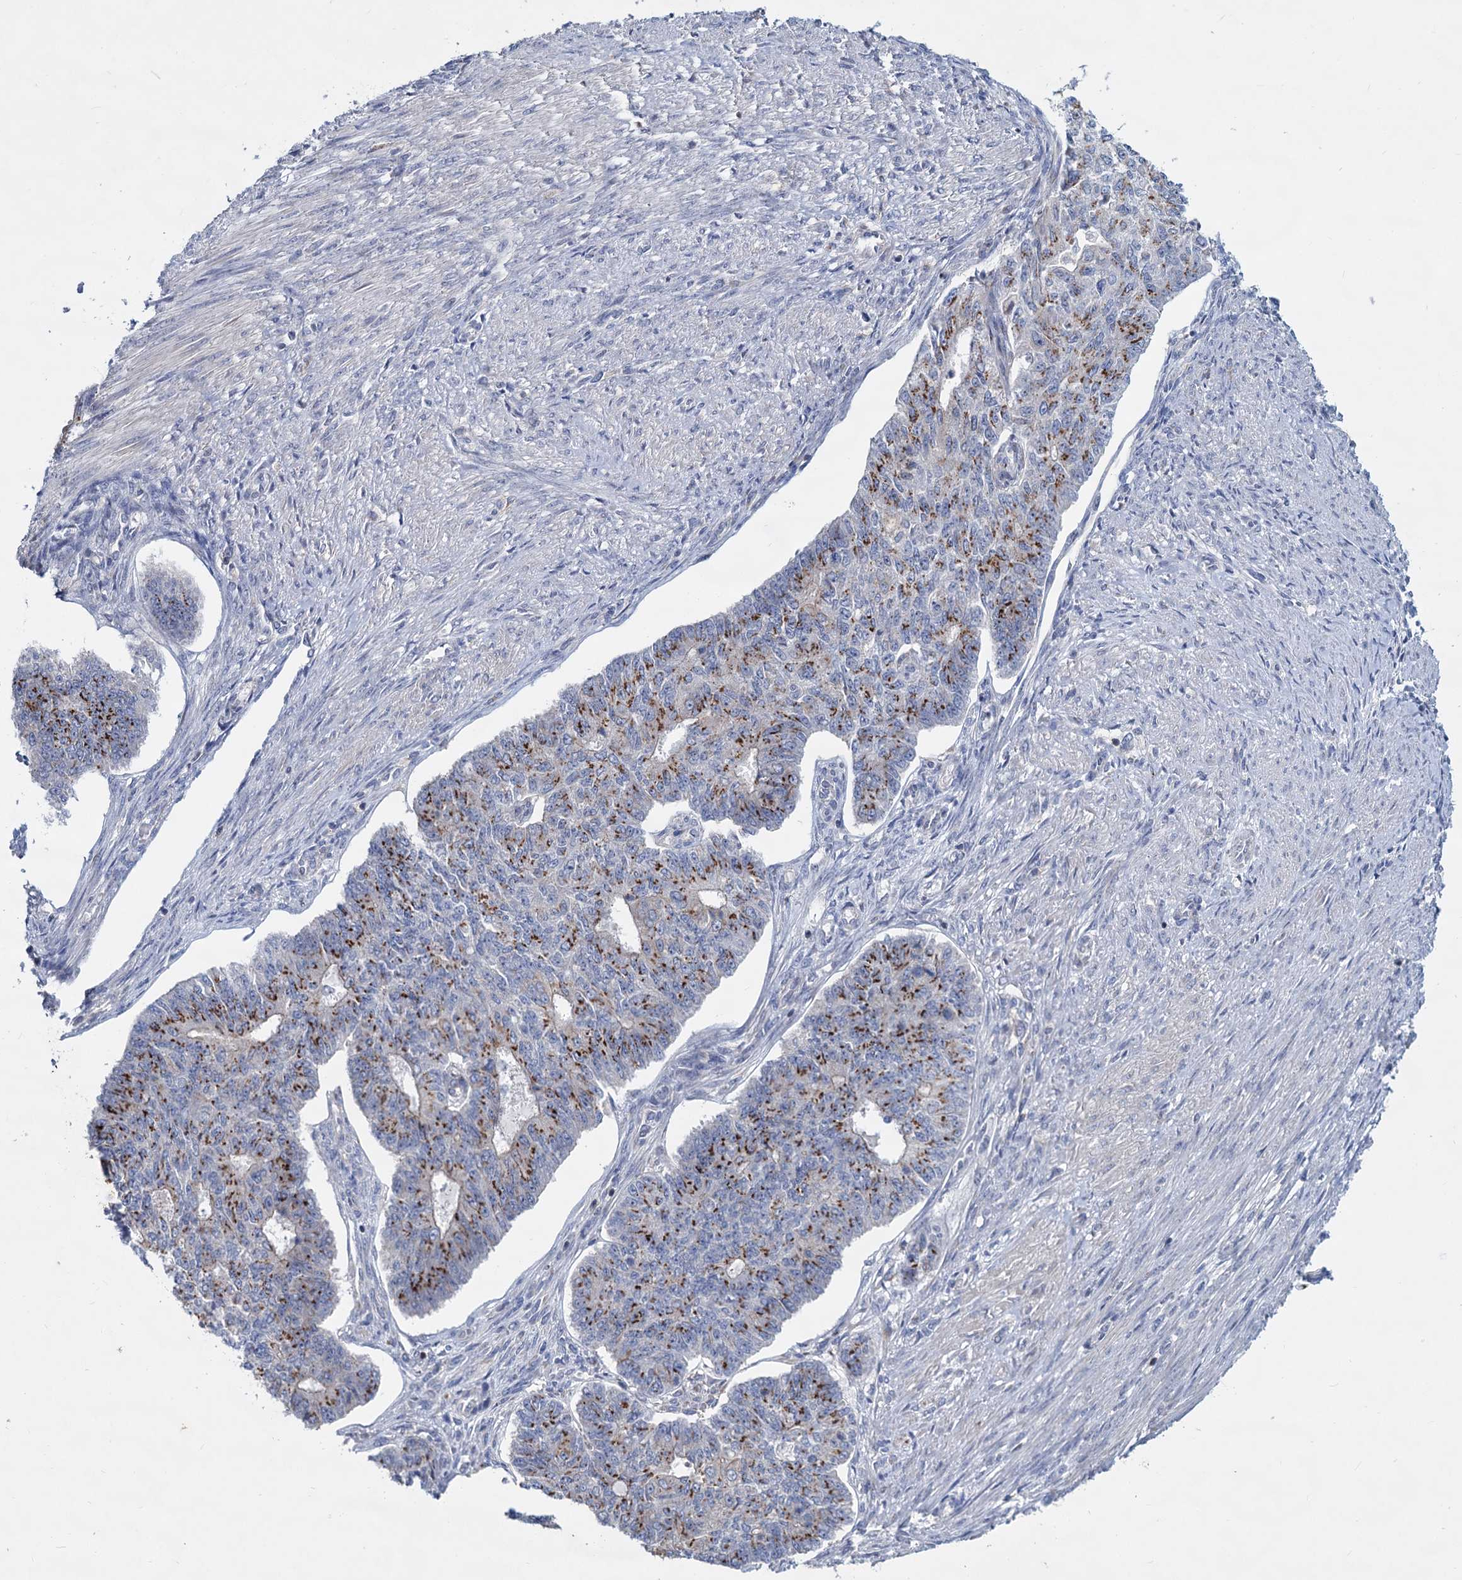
{"staining": {"intensity": "strong", "quantity": "25%-75%", "location": "cytoplasmic/membranous"}, "tissue": "endometrial cancer", "cell_type": "Tumor cells", "image_type": "cancer", "snomed": [{"axis": "morphology", "description": "Adenocarcinoma, NOS"}, {"axis": "topography", "description": "Endometrium"}], "caption": "Endometrial cancer was stained to show a protein in brown. There is high levels of strong cytoplasmic/membranous staining in about 25%-75% of tumor cells.", "gene": "LRCH4", "patient": {"sex": "female", "age": 32}}